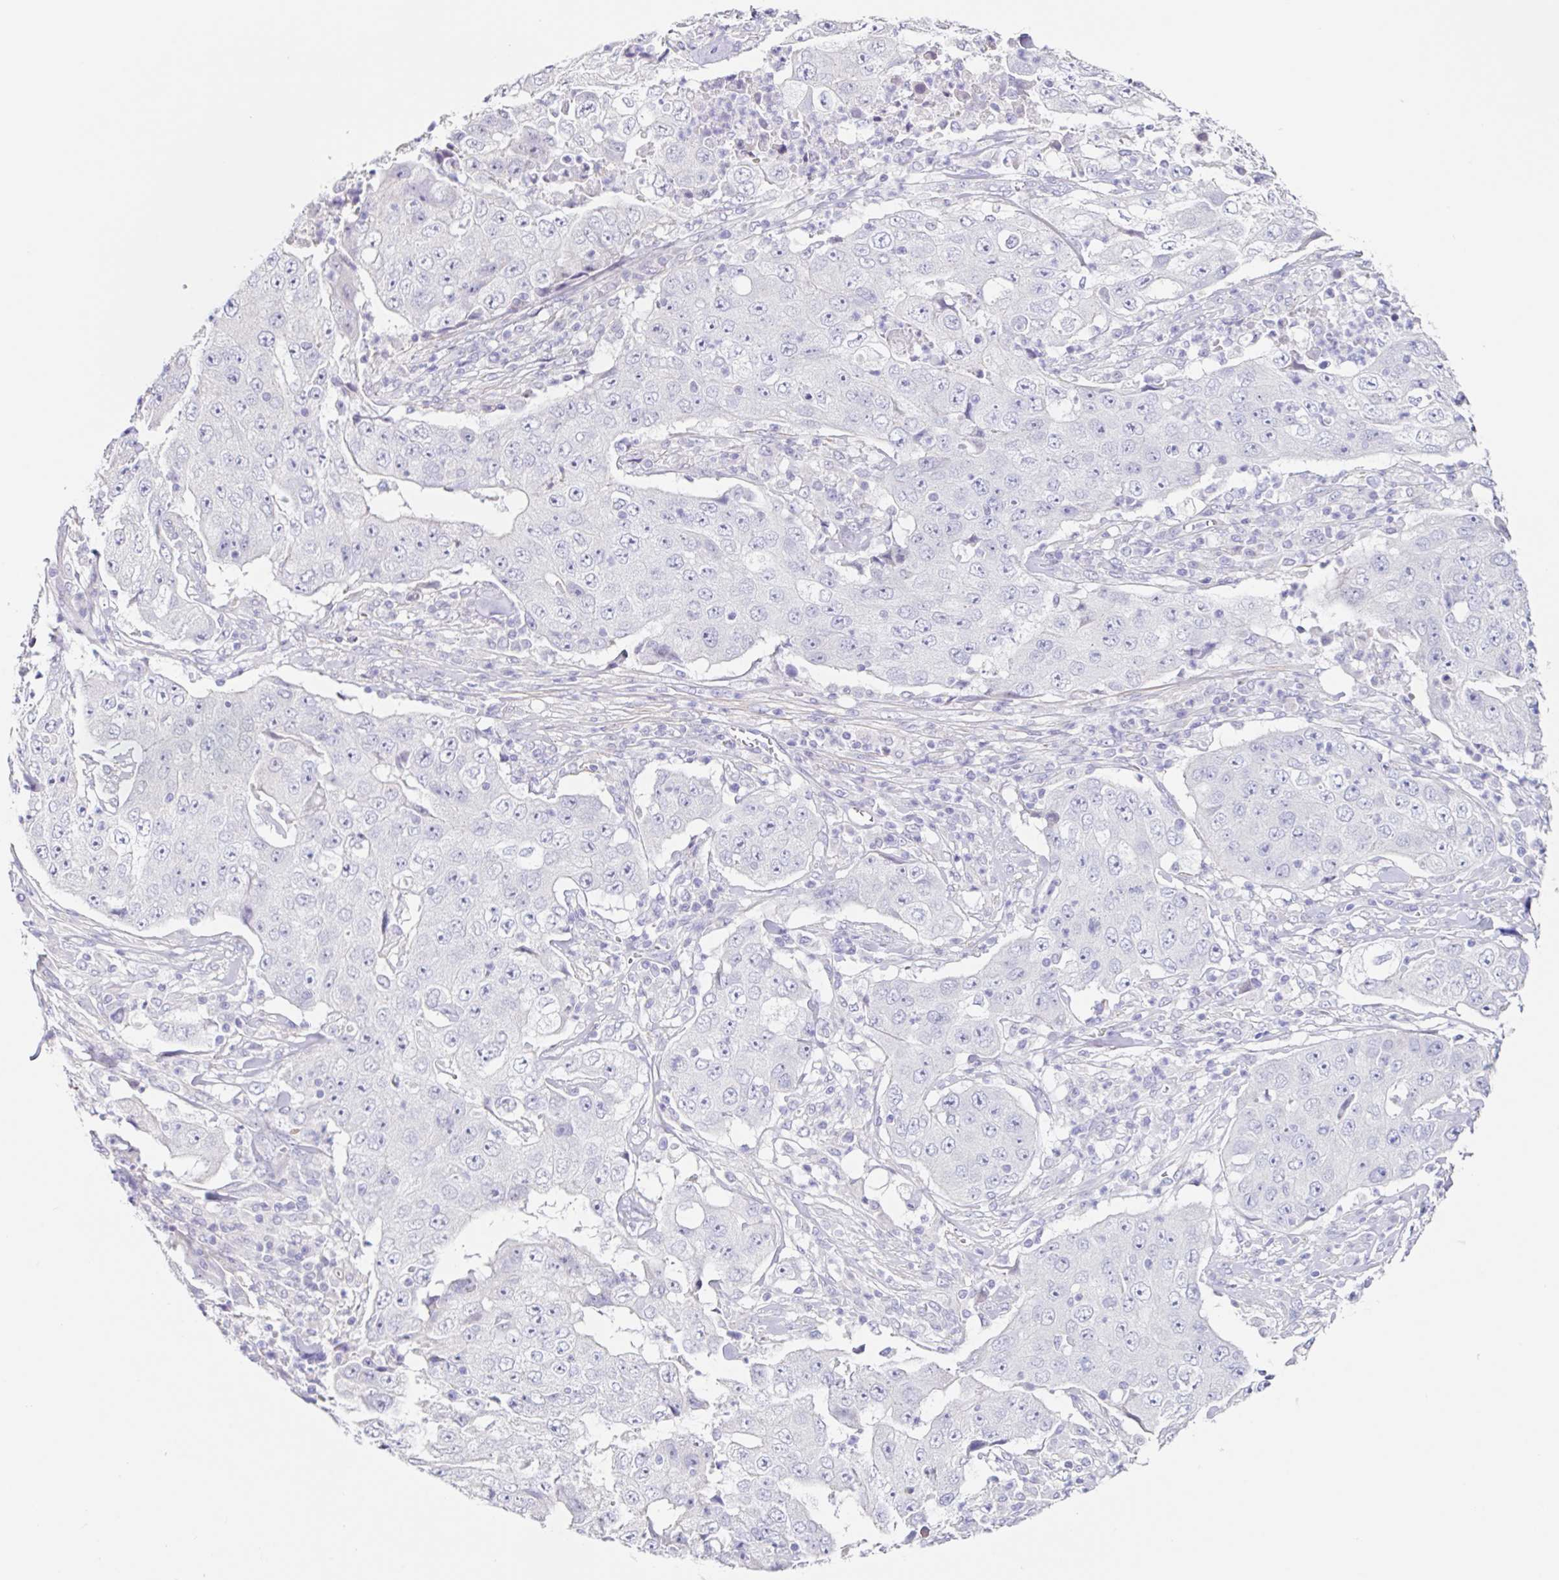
{"staining": {"intensity": "negative", "quantity": "none", "location": "none"}, "tissue": "lung cancer", "cell_type": "Tumor cells", "image_type": "cancer", "snomed": [{"axis": "morphology", "description": "Squamous cell carcinoma, NOS"}, {"axis": "topography", "description": "Lung"}], "caption": "High magnification brightfield microscopy of squamous cell carcinoma (lung) stained with DAB (brown) and counterstained with hematoxylin (blue): tumor cells show no significant expression.", "gene": "DCAF17", "patient": {"sex": "male", "age": 64}}